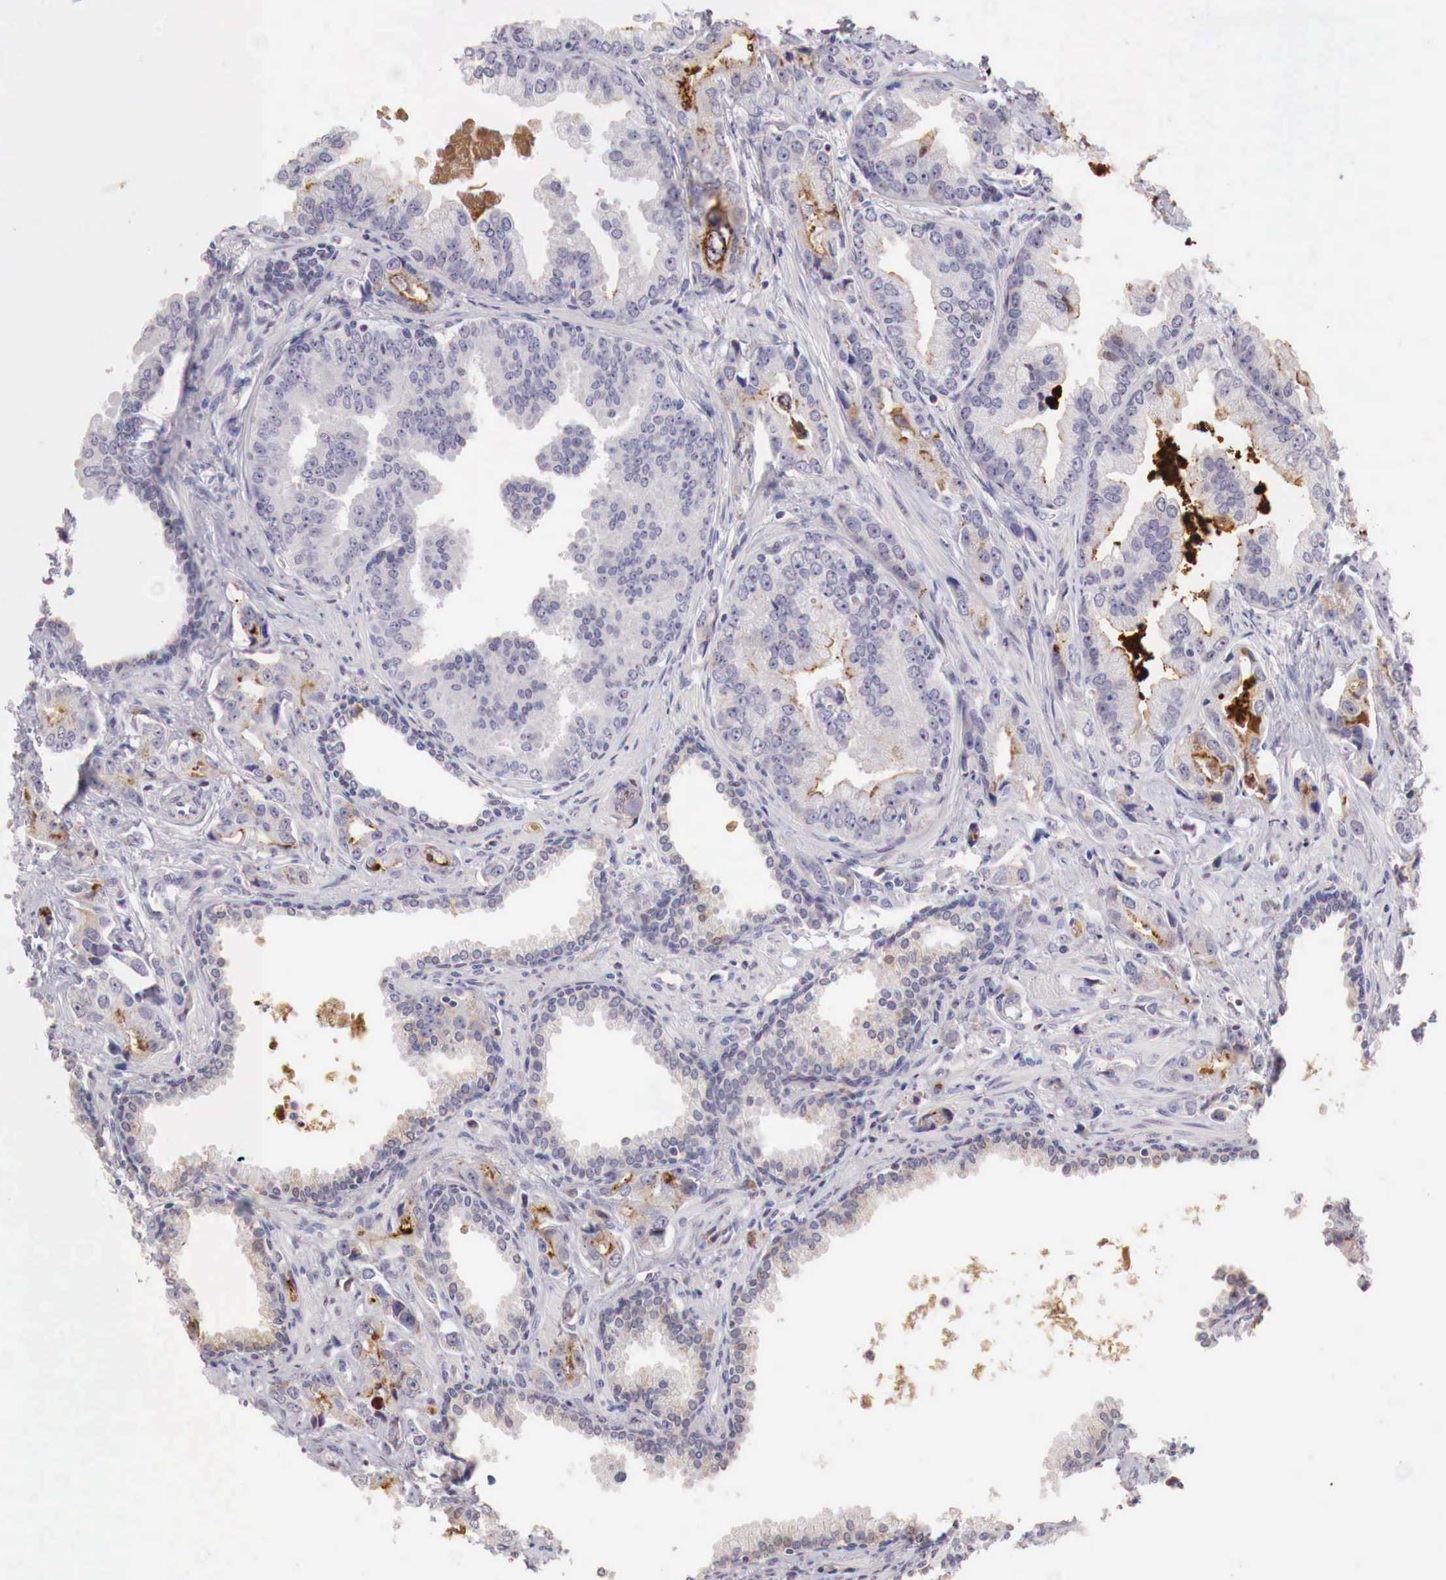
{"staining": {"intensity": "weak", "quantity": "<25%", "location": "cytoplasmic/membranous"}, "tissue": "prostate cancer", "cell_type": "Tumor cells", "image_type": "cancer", "snomed": [{"axis": "morphology", "description": "Adenocarcinoma, Low grade"}, {"axis": "topography", "description": "Prostate"}], "caption": "Immunohistochemical staining of human prostate cancer (adenocarcinoma (low-grade)) exhibits no significant positivity in tumor cells. The staining is performed using DAB brown chromogen with nuclei counter-stained in using hematoxylin.", "gene": "XPNPEP2", "patient": {"sex": "male", "age": 65}}